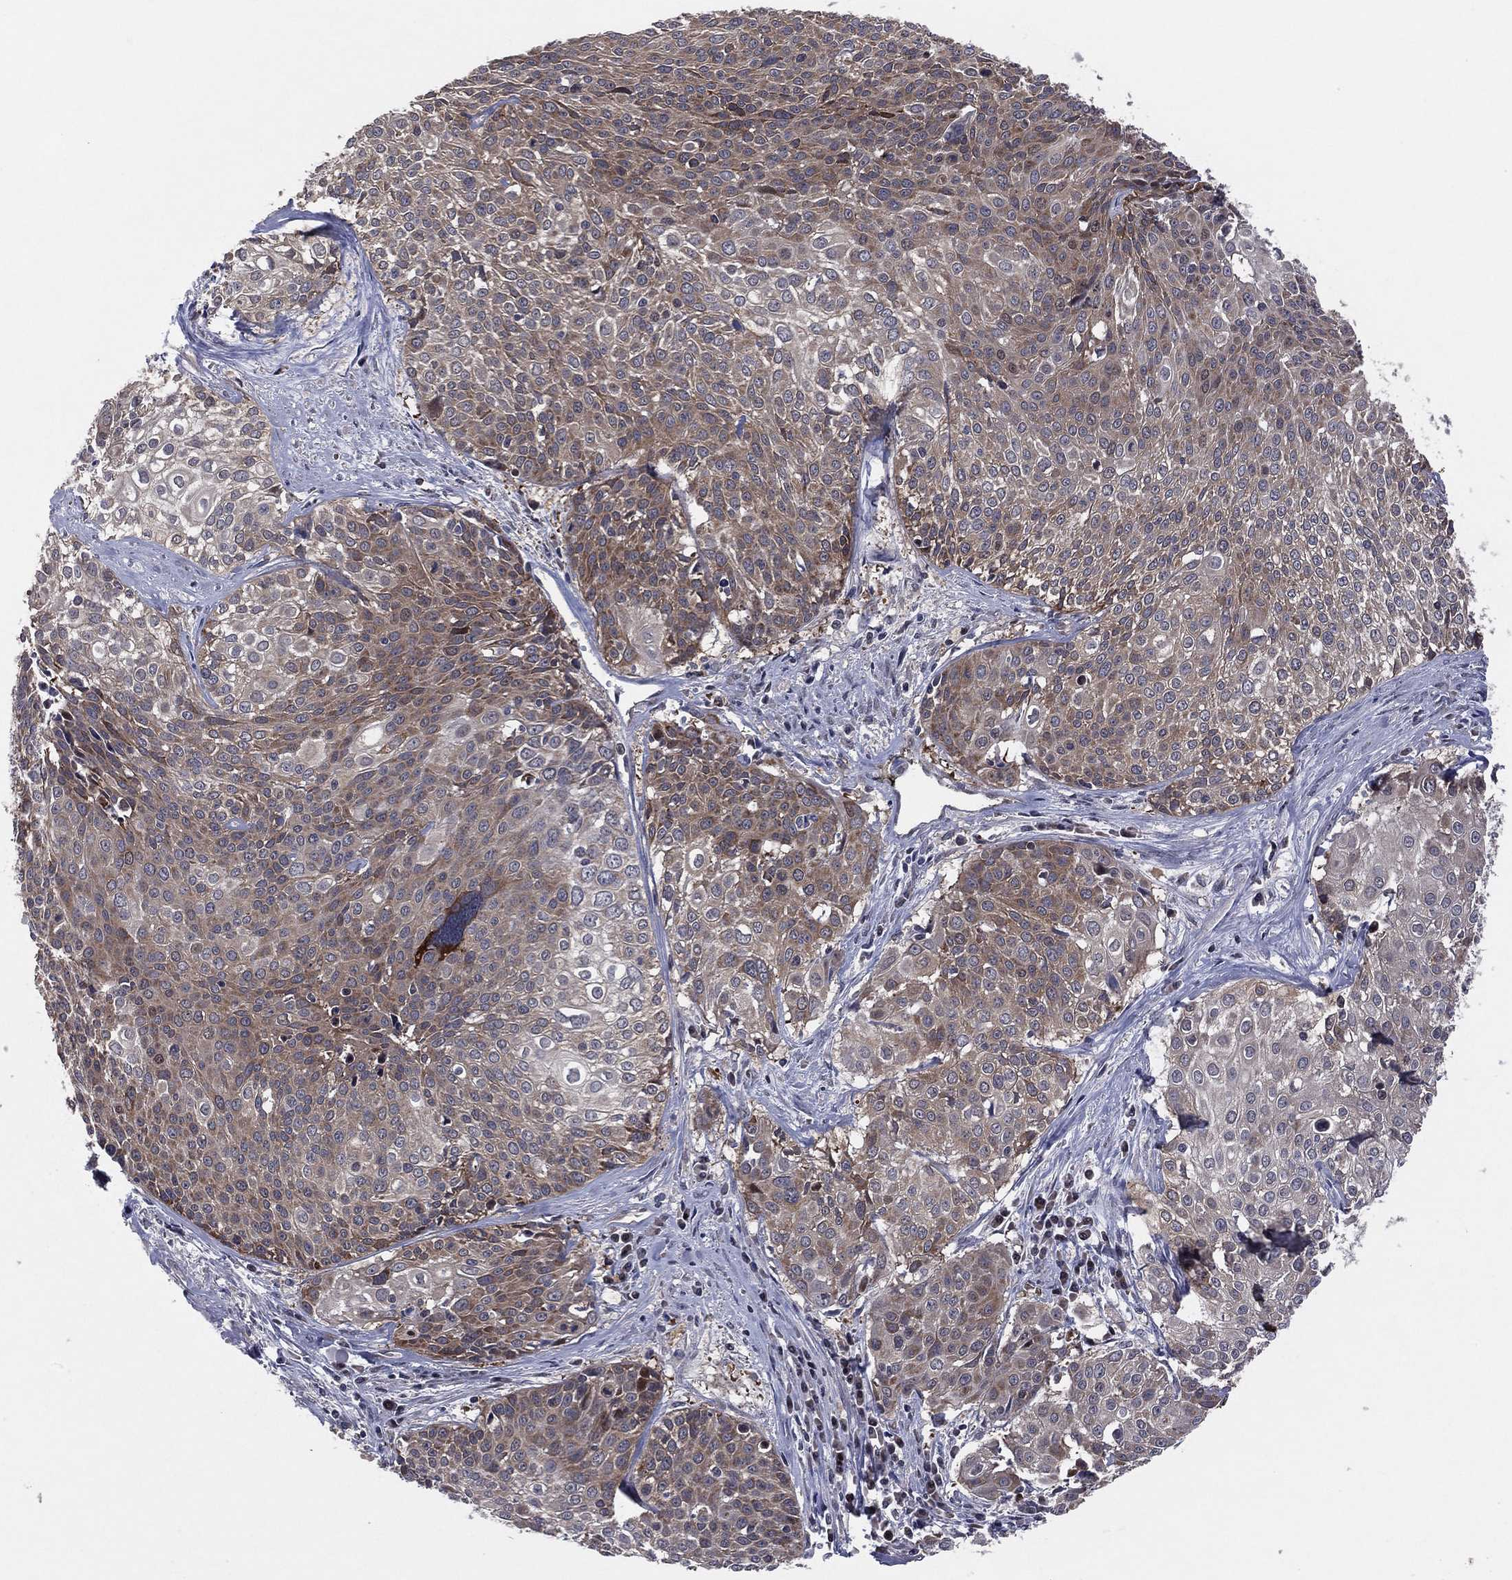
{"staining": {"intensity": "moderate", "quantity": "25%-75%", "location": "cytoplasmic/membranous"}, "tissue": "cervical cancer", "cell_type": "Tumor cells", "image_type": "cancer", "snomed": [{"axis": "morphology", "description": "Squamous cell carcinoma, NOS"}, {"axis": "topography", "description": "Cervix"}], "caption": "This is an image of immunohistochemistry staining of cervical squamous cell carcinoma, which shows moderate positivity in the cytoplasmic/membranous of tumor cells.", "gene": "SNCG", "patient": {"sex": "female", "age": 39}}